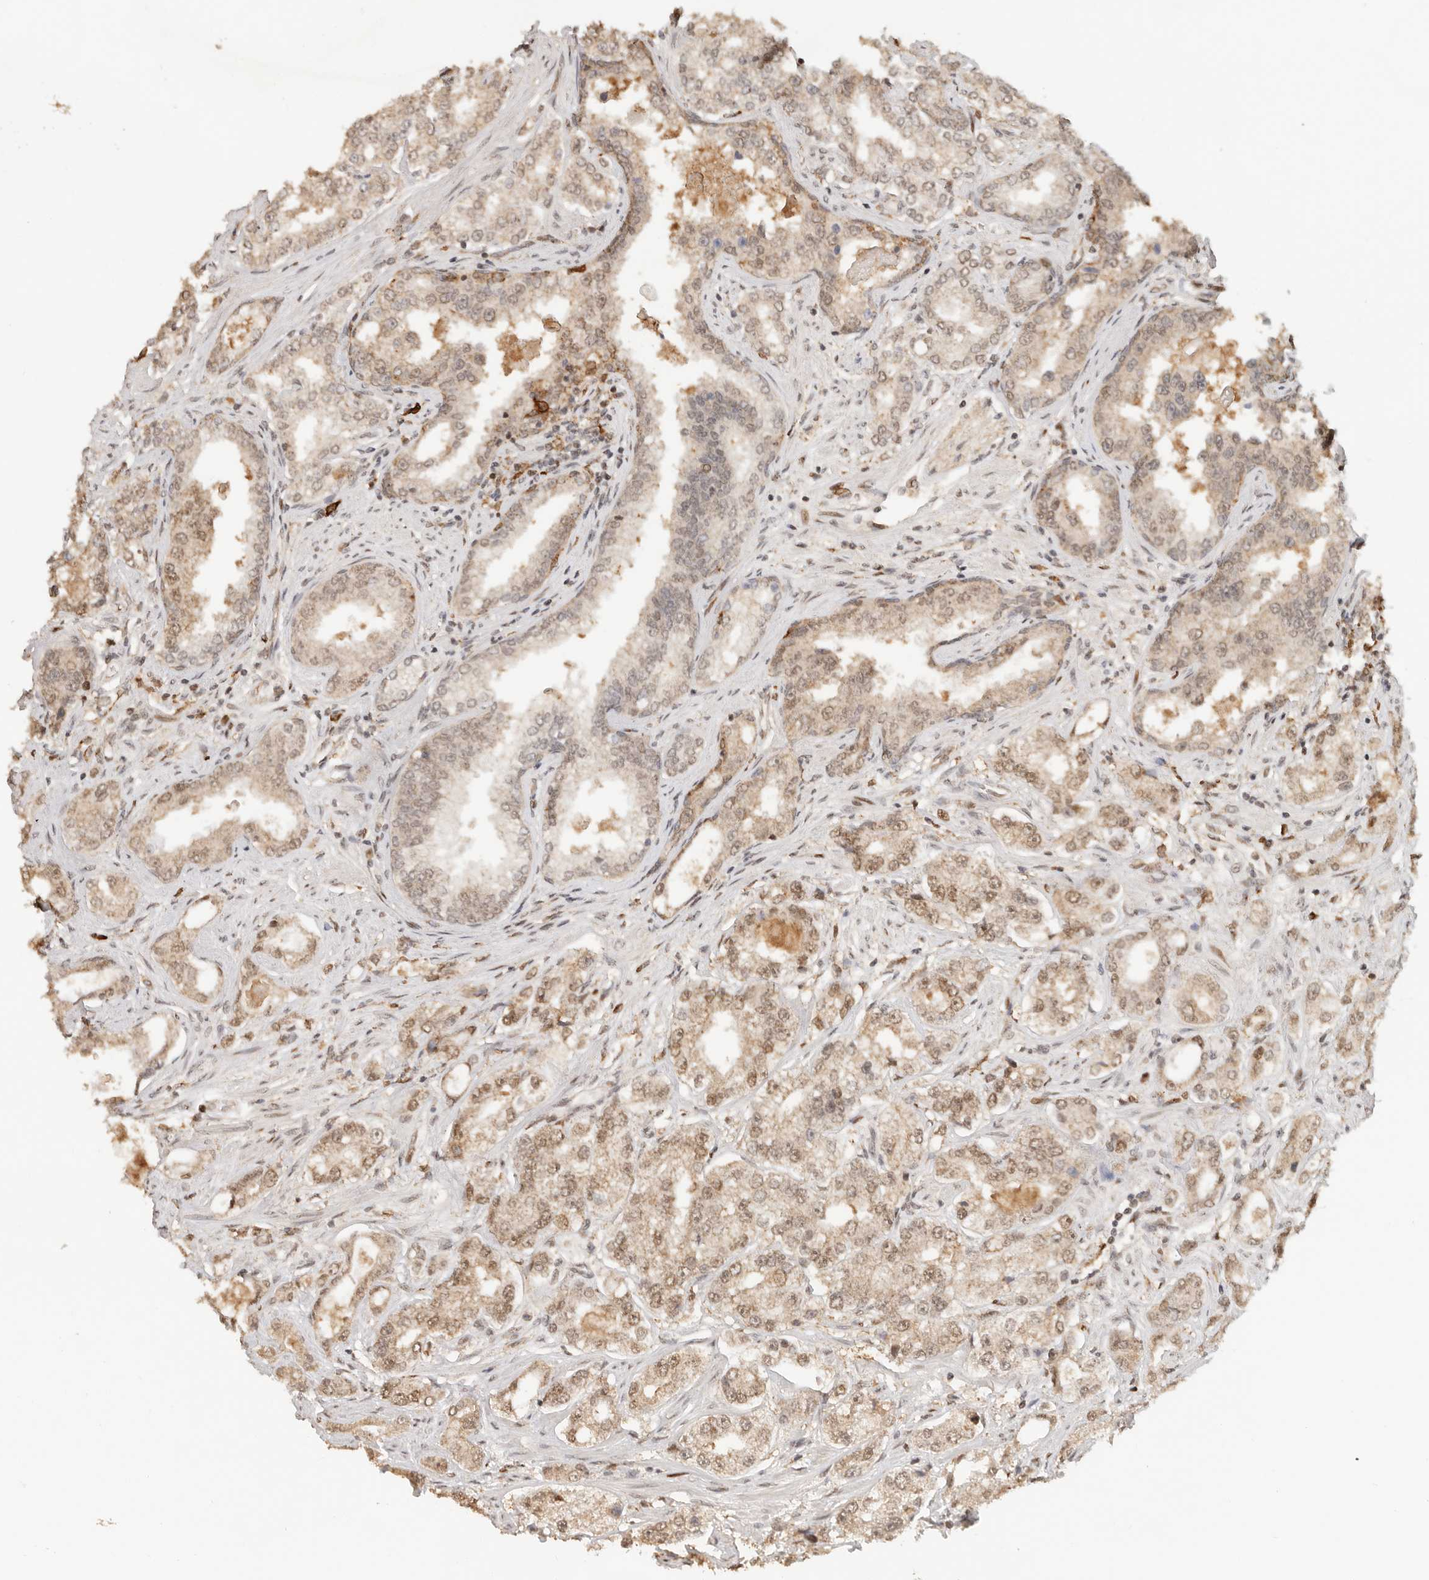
{"staining": {"intensity": "moderate", "quantity": ">75%", "location": "nuclear"}, "tissue": "prostate cancer", "cell_type": "Tumor cells", "image_type": "cancer", "snomed": [{"axis": "morphology", "description": "Normal tissue, NOS"}, {"axis": "morphology", "description": "Adenocarcinoma, High grade"}, {"axis": "topography", "description": "Prostate"}], "caption": "Protein expression analysis of high-grade adenocarcinoma (prostate) shows moderate nuclear staining in about >75% of tumor cells. (IHC, brightfield microscopy, high magnification).", "gene": "NPAS2", "patient": {"sex": "male", "age": 83}}